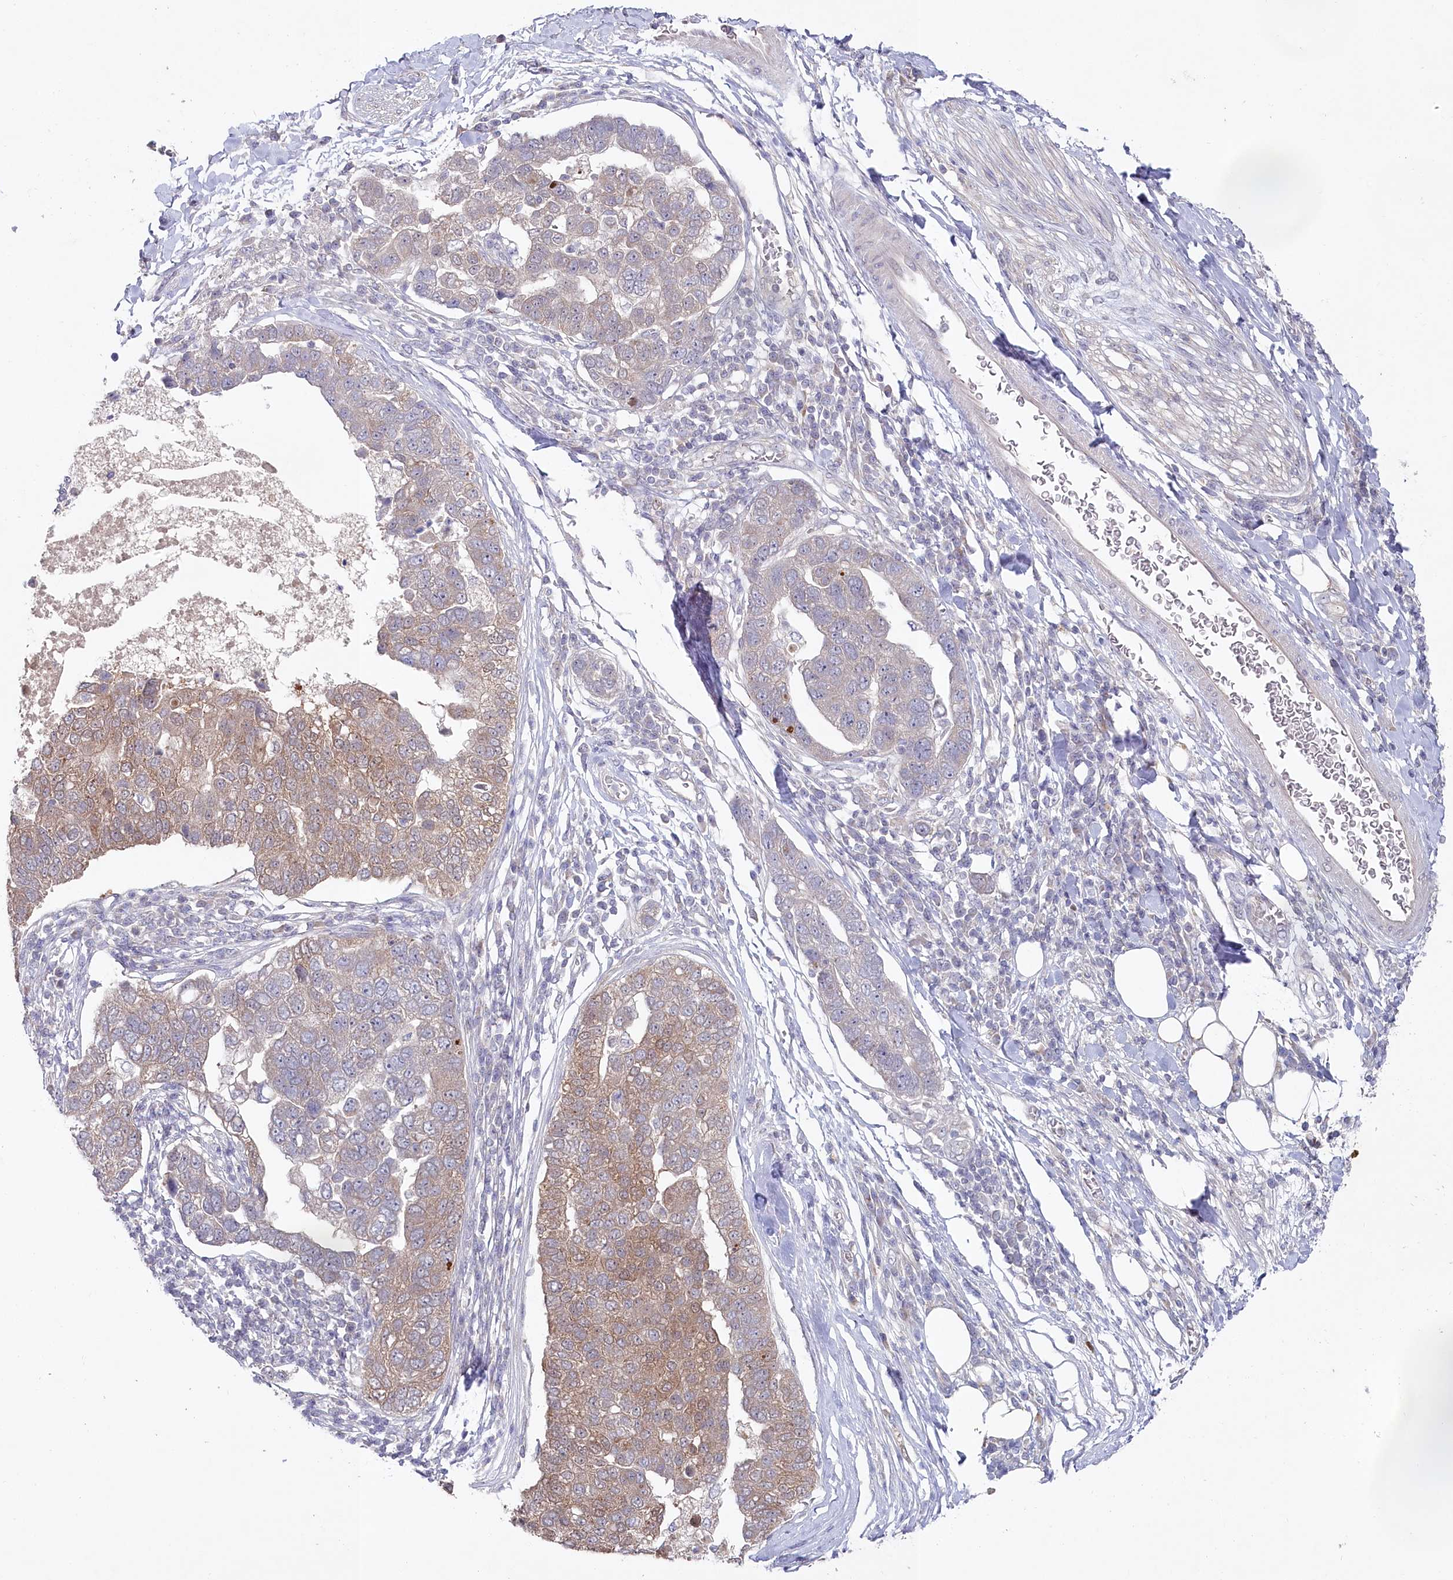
{"staining": {"intensity": "moderate", "quantity": "<25%", "location": "cytoplasmic/membranous"}, "tissue": "pancreatic cancer", "cell_type": "Tumor cells", "image_type": "cancer", "snomed": [{"axis": "morphology", "description": "Adenocarcinoma, NOS"}, {"axis": "topography", "description": "Pancreas"}], "caption": "A brown stain labels moderate cytoplasmic/membranous positivity of a protein in pancreatic adenocarcinoma tumor cells. Immunohistochemistry (ihc) stains the protein of interest in brown and the nuclei are stained blue.", "gene": "AAMDC", "patient": {"sex": "female", "age": 61}}